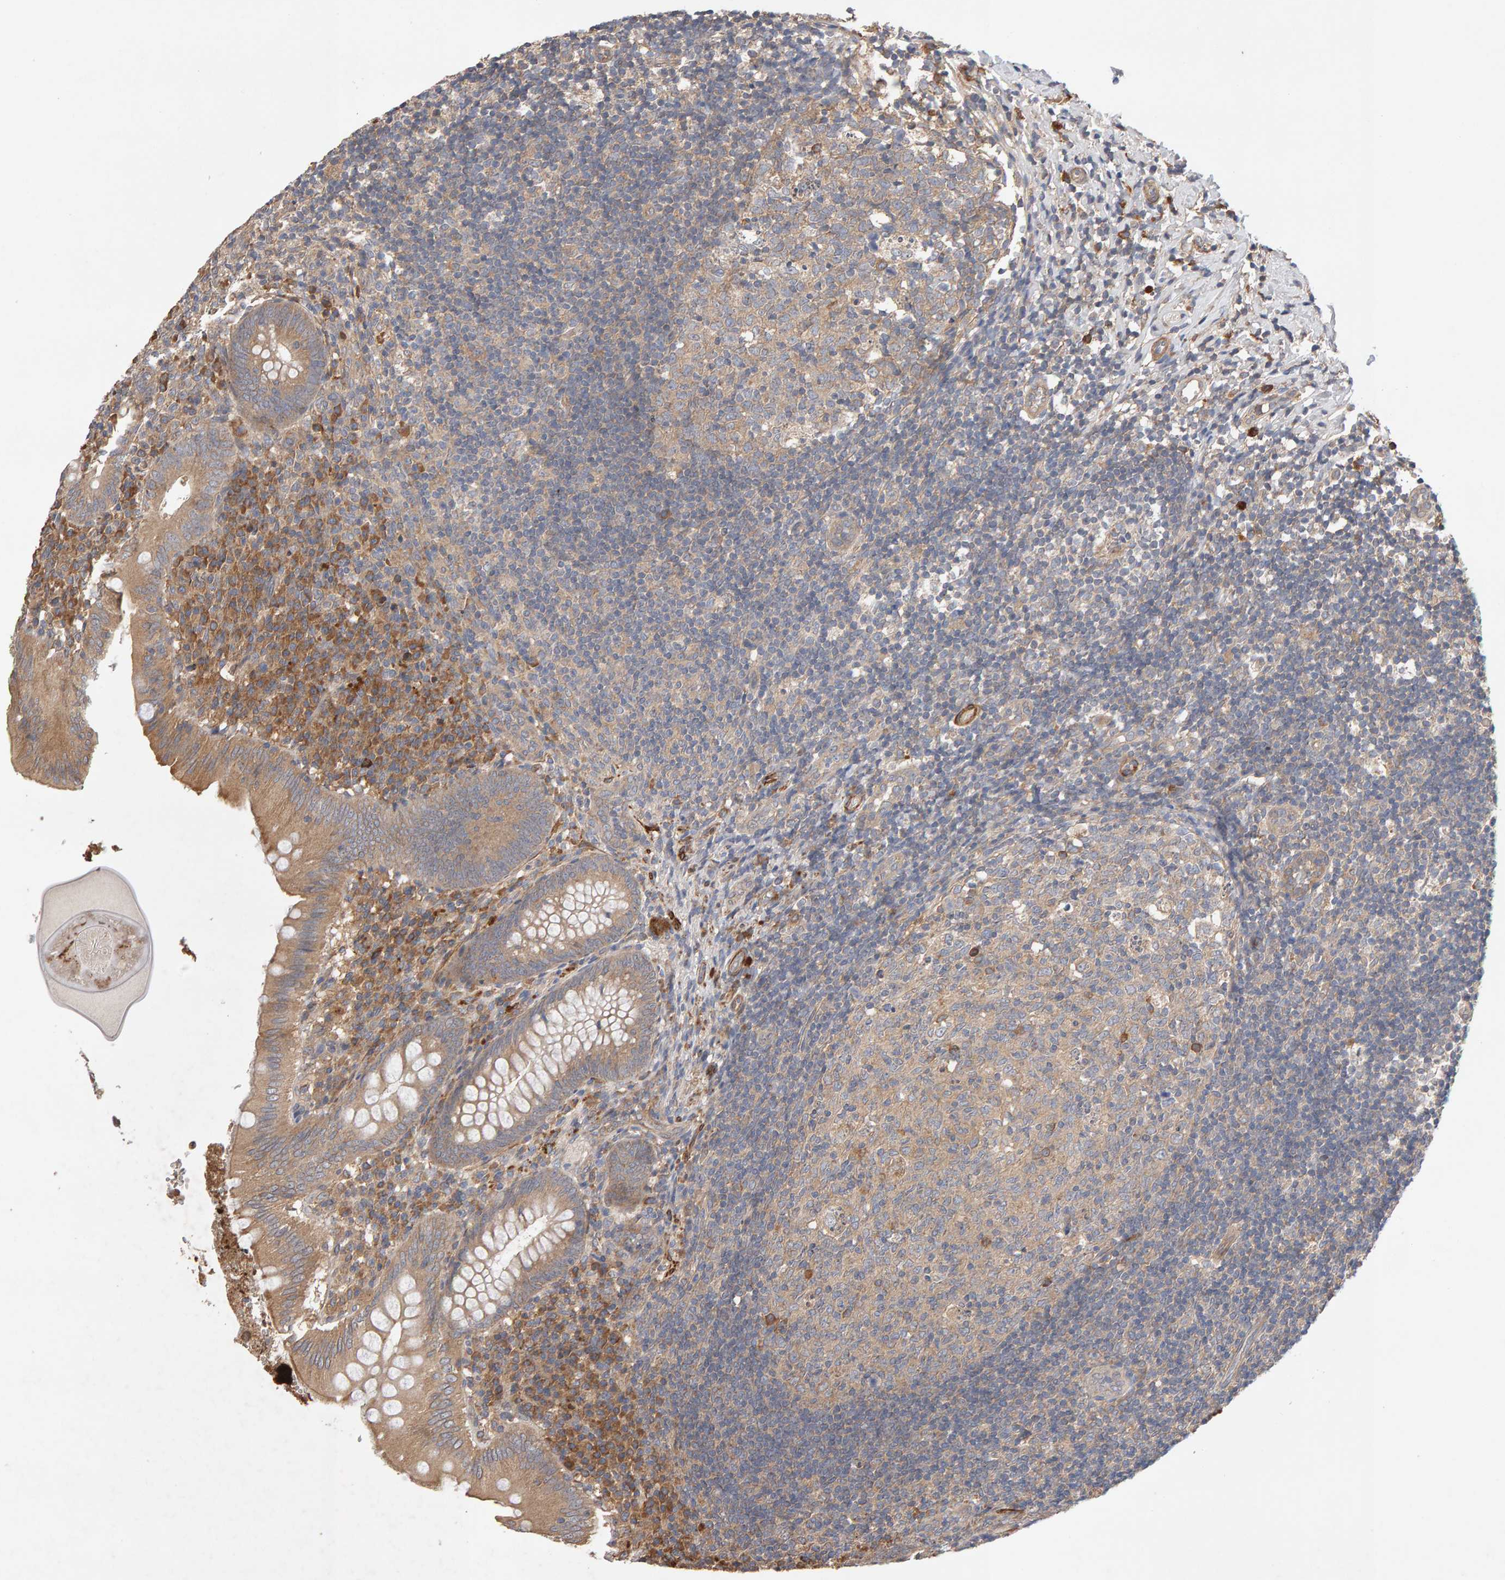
{"staining": {"intensity": "moderate", "quantity": ">75%", "location": "cytoplasmic/membranous"}, "tissue": "appendix", "cell_type": "Glandular cells", "image_type": "normal", "snomed": [{"axis": "morphology", "description": "Normal tissue, NOS"}, {"axis": "topography", "description": "Appendix"}], "caption": "A medium amount of moderate cytoplasmic/membranous expression is identified in approximately >75% of glandular cells in benign appendix.", "gene": "RNF19A", "patient": {"sex": "male", "age": 8}}